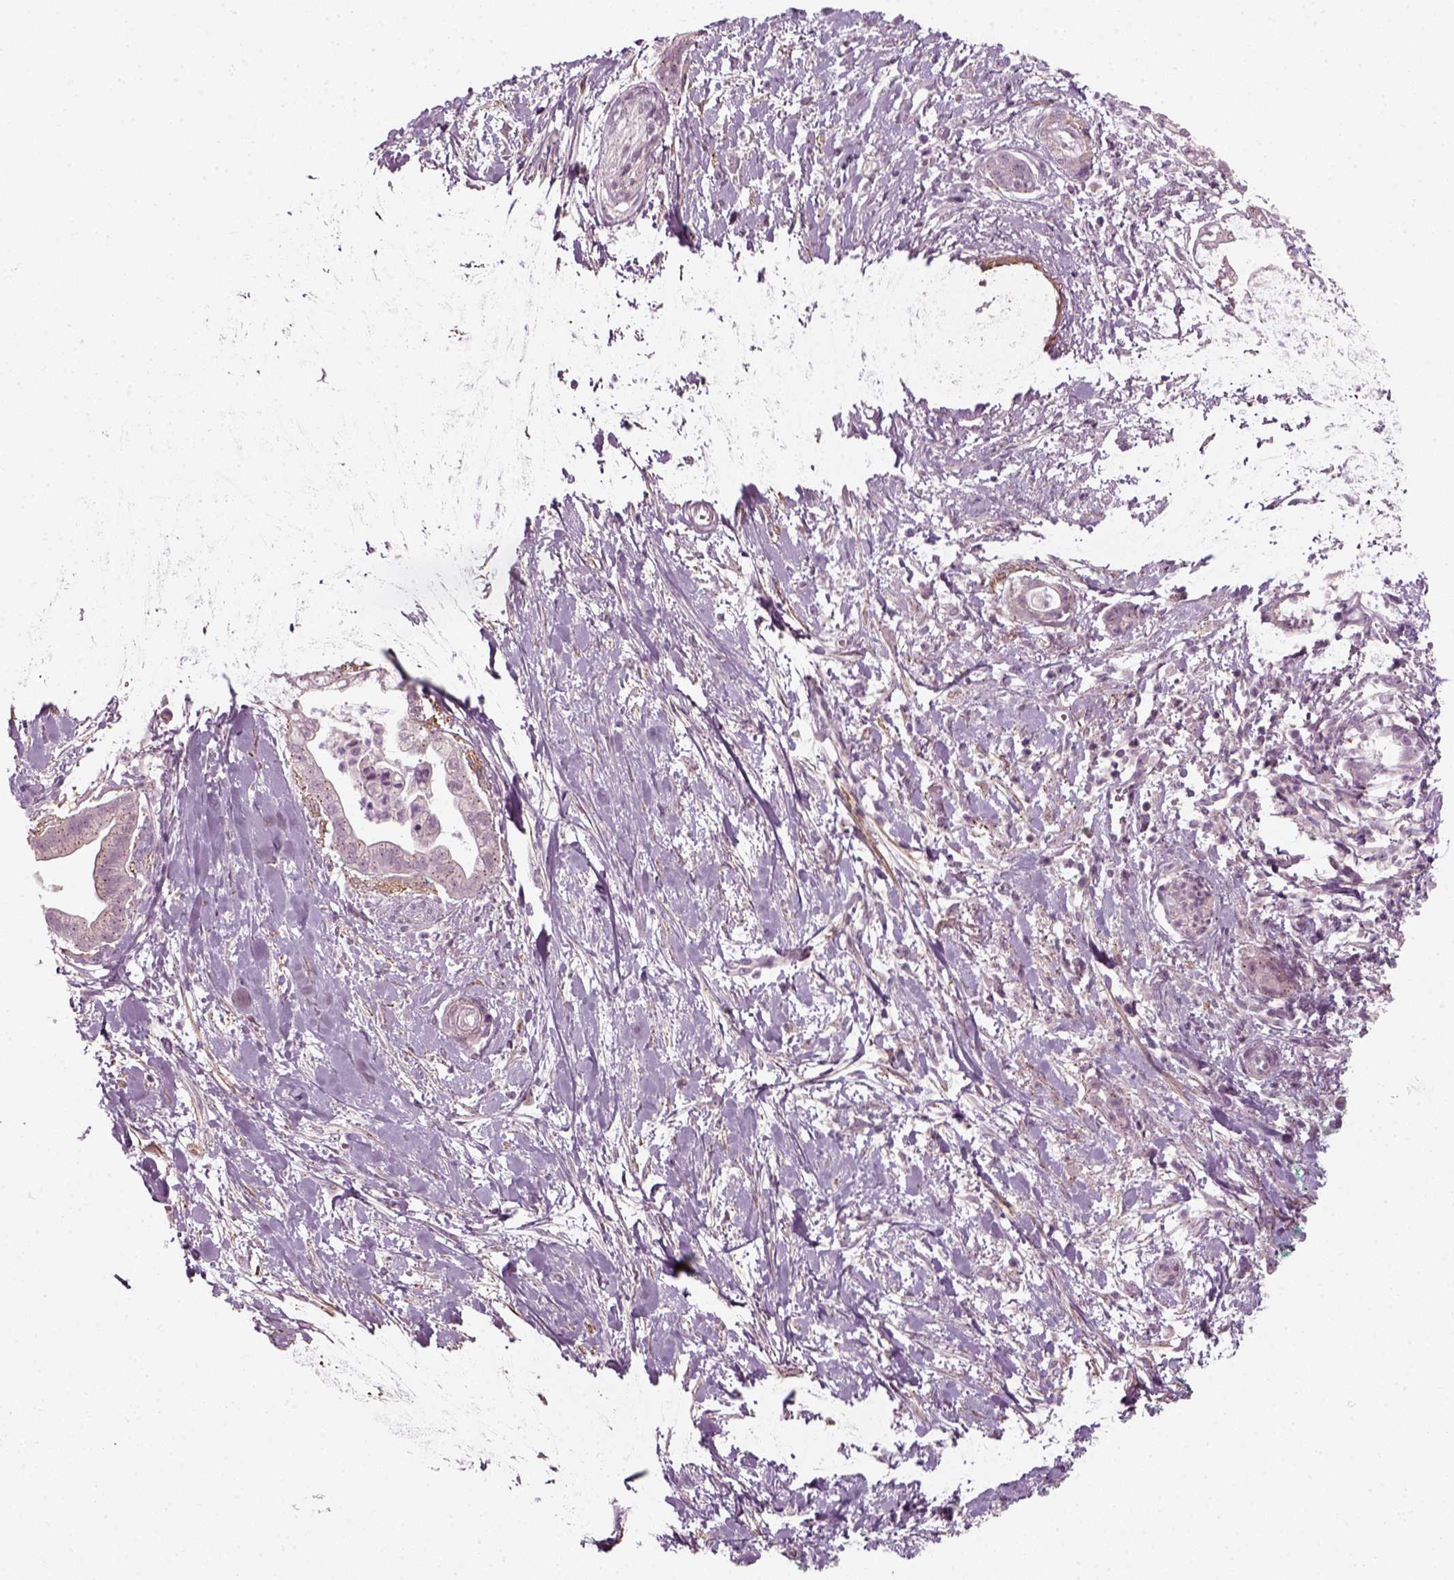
{"staining": {"intensity": "negative", "quantity": "none", "location": "none"}, "tissue": "pancreatic cancer", "cell_type": "Tumor cells", "image_type": "cancer", "snomed": [{"axis": "morphology", "description": "Normal tissue, NOS"}, {"axis": "morphology", "description": "Adenocarcinoma, NOS"}, {"axis": "topography", "description": "Lymph node"}, {"axis": "topography", "description": "Pancreas"}], "caption": "DAB immunohistochemical staining of human pancreatic cancer reveals no significant staining in tumor cells. Nuclei are stained in blue.", "gene": "MLIP", "patient": {"sex": "female", "age": 58}}